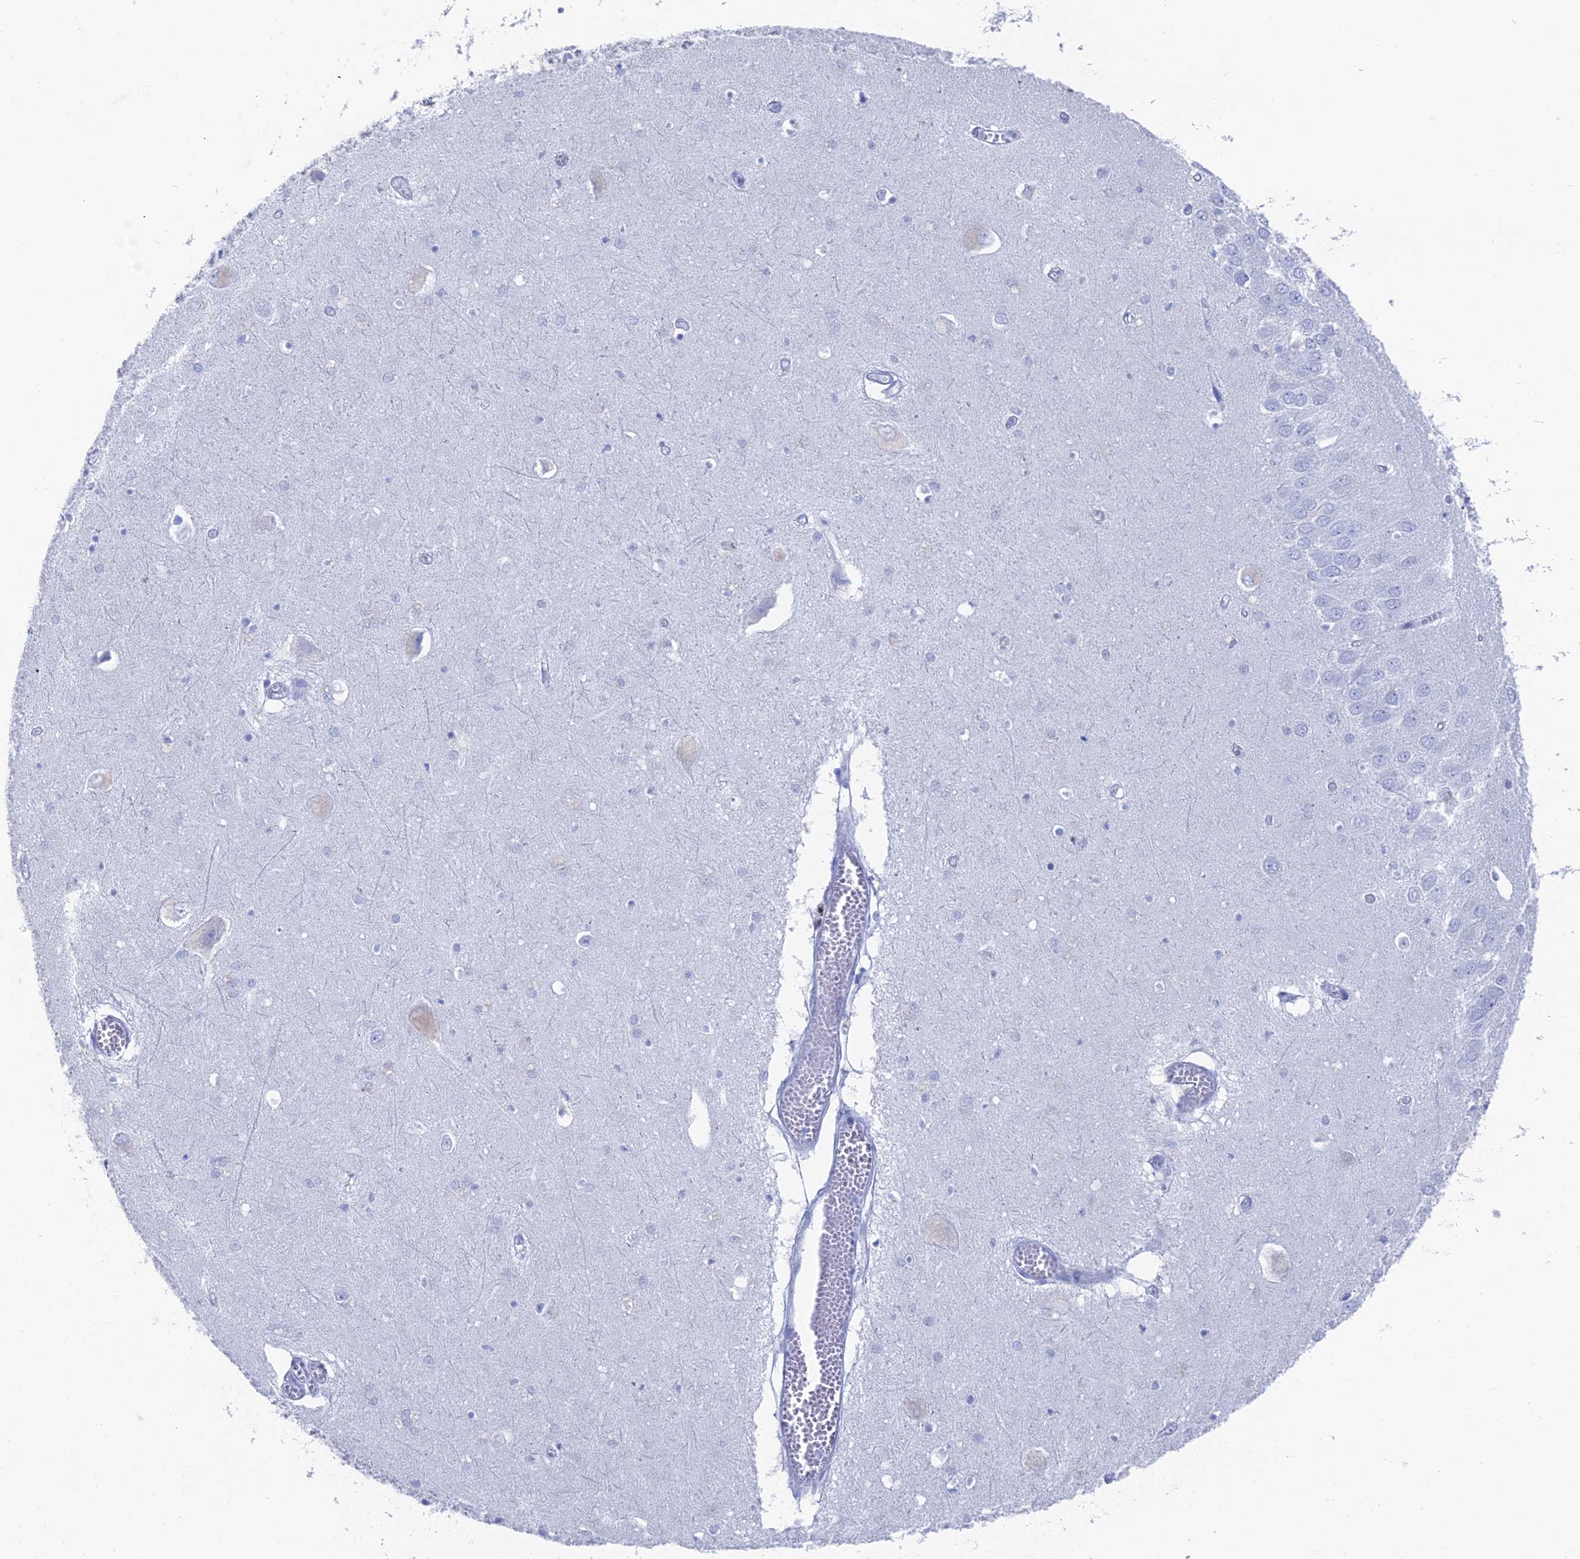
{"staining": {"intensity": "negative", "quantity": "none", "location": "none"}, "tissue": "hippocampus", "cell_type": "Glial cells", "image_type": "normal", "snomed": [{"axis": "morphology", "description": "Normal tissue, NOS"}, {"axis": "topography", "description": "Hippocampus"}], "caption": "Immunohistochemistry of normal hippocampus exhibits no expression in glial cells.", "gene": "ENPP3", "patient": {"sex": "male", "age": 70}}